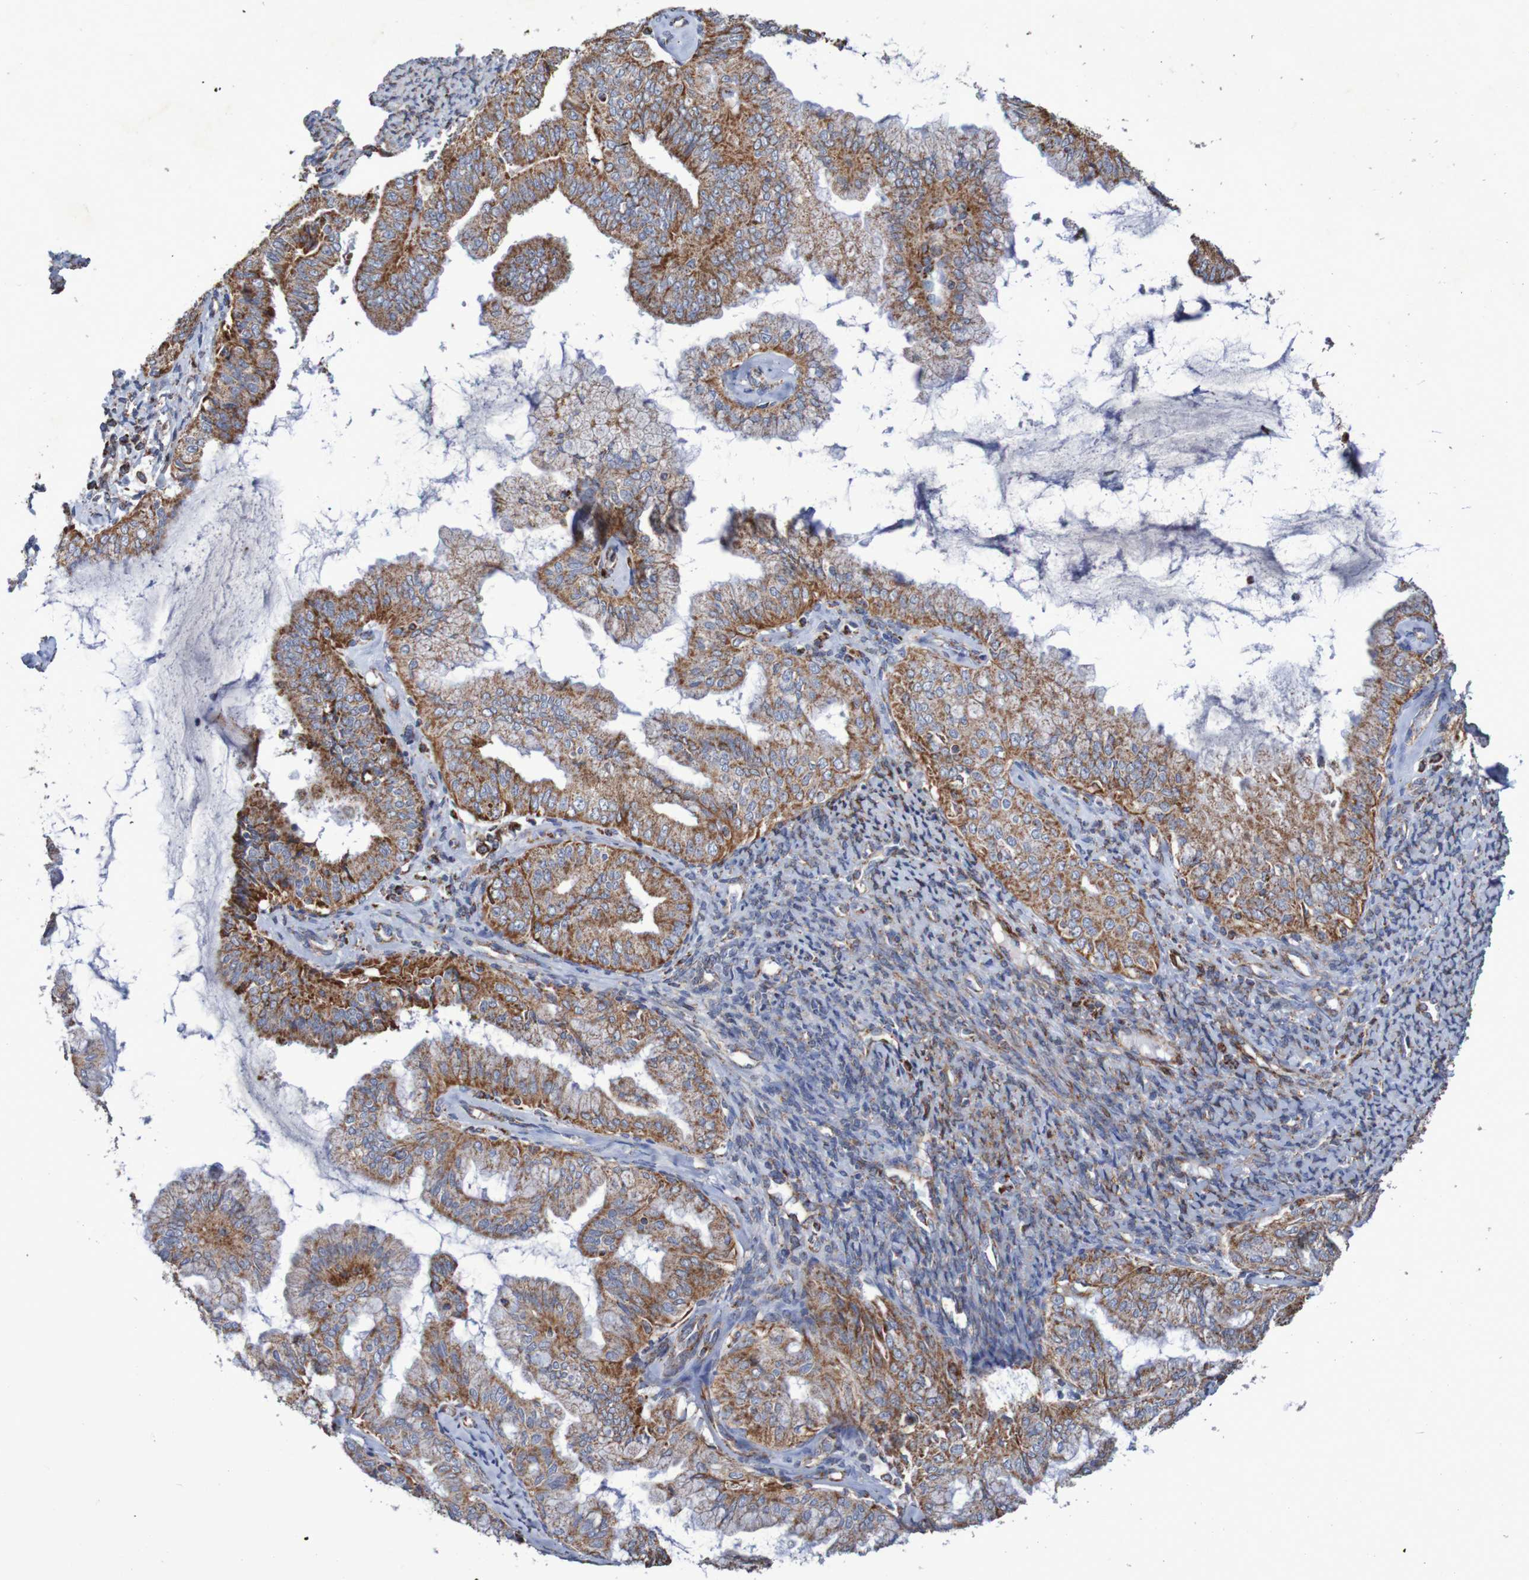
{"staining": {"intensity": "strong", "quantity": ">75%", "location": "cytoplasmic/membranous"}, "tissue": "endometrial cancer", "cell_type": "Tumor cells", "image_type": "cancer", "snomed": [{"axis": "morphology", "description": "Adenocarcinoma, NOS"}, {"axis": "topography", "description": "Endometrium"}], "caption": "High-power microscopy captured an IHC histopathology image of endometrial cancer, revealing strong cytoplasmic/membranous positivity in approximately >75% of tumor cells.", "gene": "MMEL1", "patient": {"sex": "female", "age": 63}}